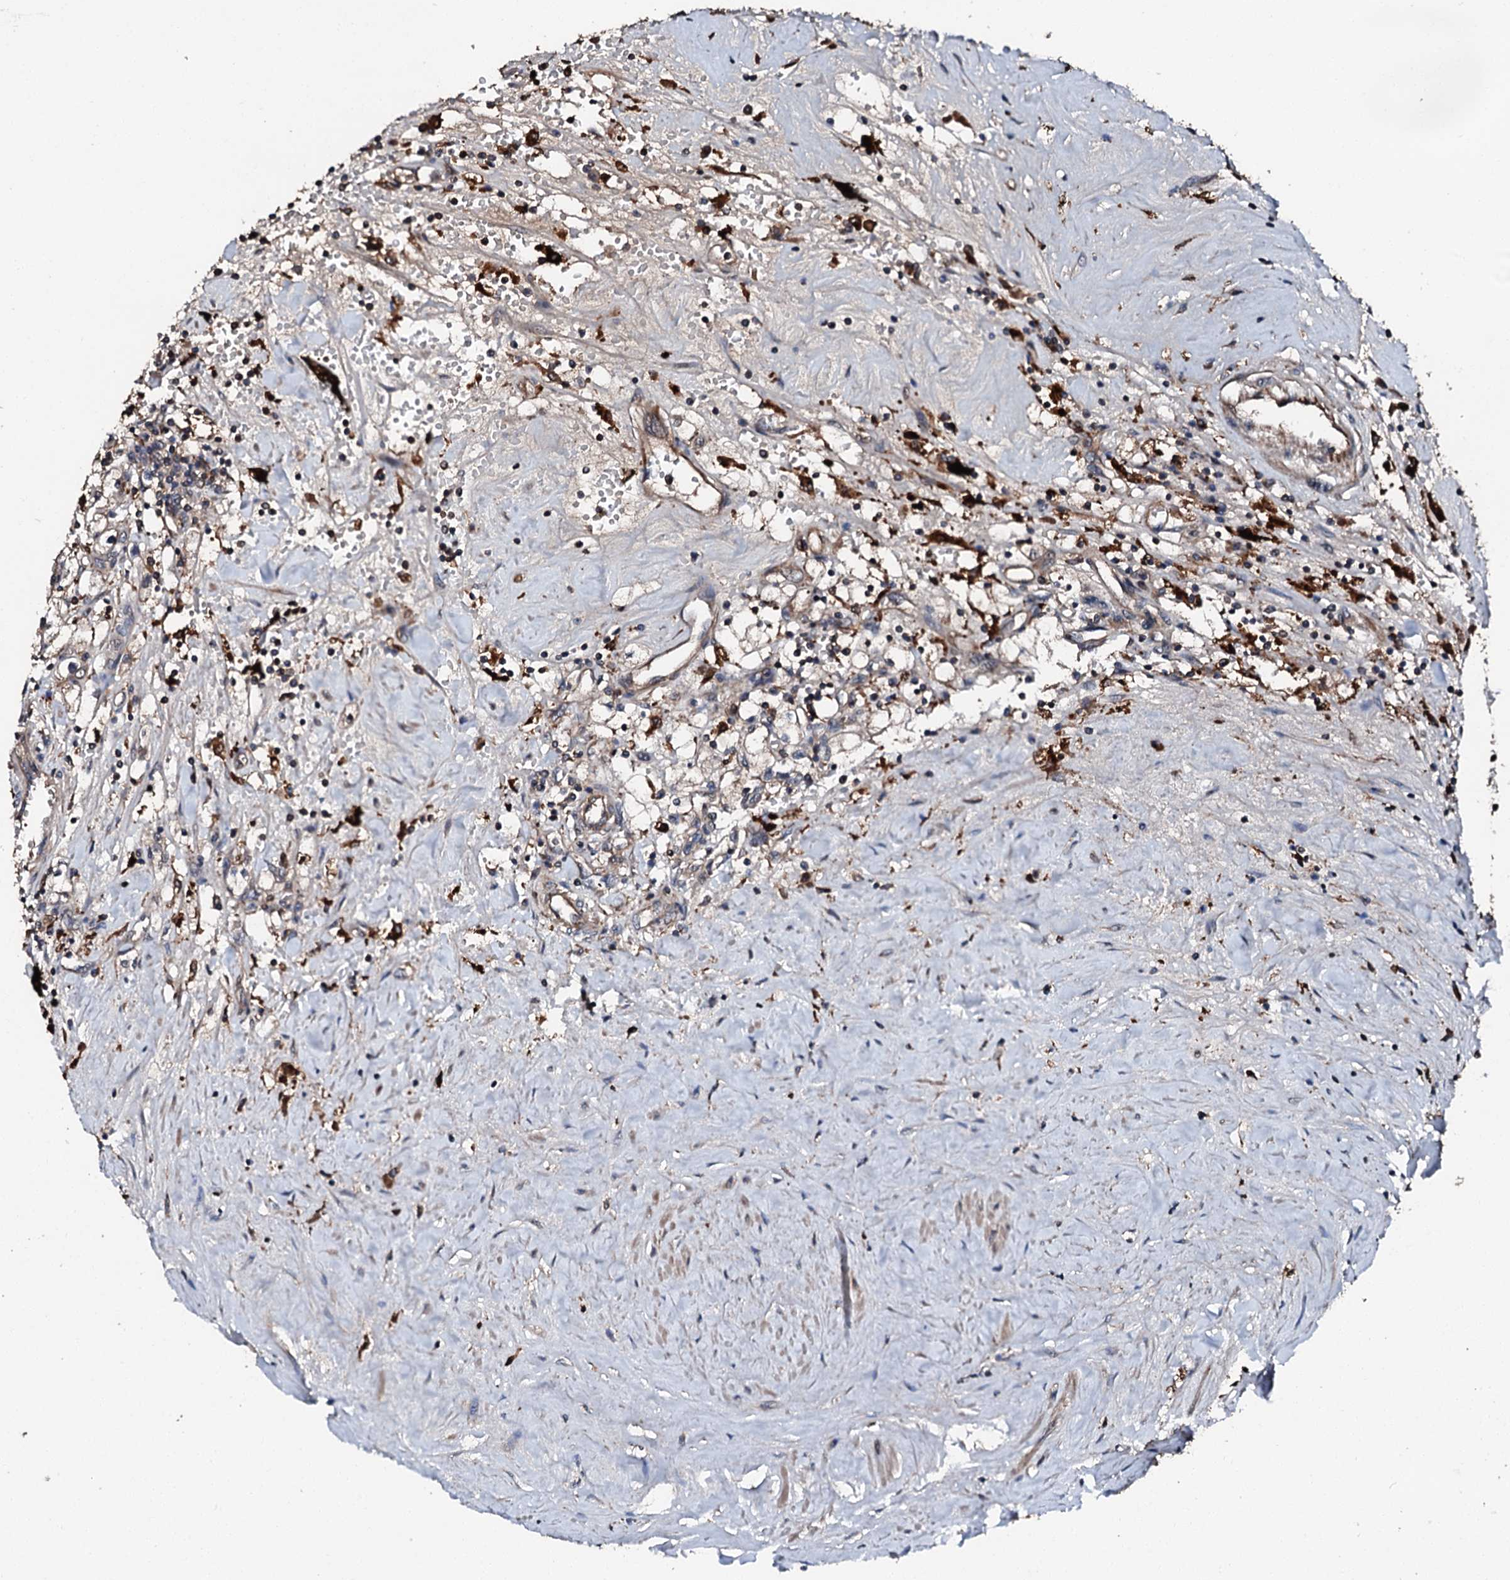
{"staining": {"intensity": "weak", "quantity": "<25%", "location": "cytoplasmic/membranous"}, "tissue": "renal cancer", "cell_type": "Tumor cells", "image_type": "cancer", "snomed": [{"axis": "morphology", "description": "Adenocarcinoma, NOS"}, {"axis": "topography", "description": "Kidney"}], "caption": "This is an immunohistochemistry photomicrograph of renal cancer. There is no positivity in tumor cells.", "gene": "FGD4", "patient": {"sex": "male", "age": 56}}